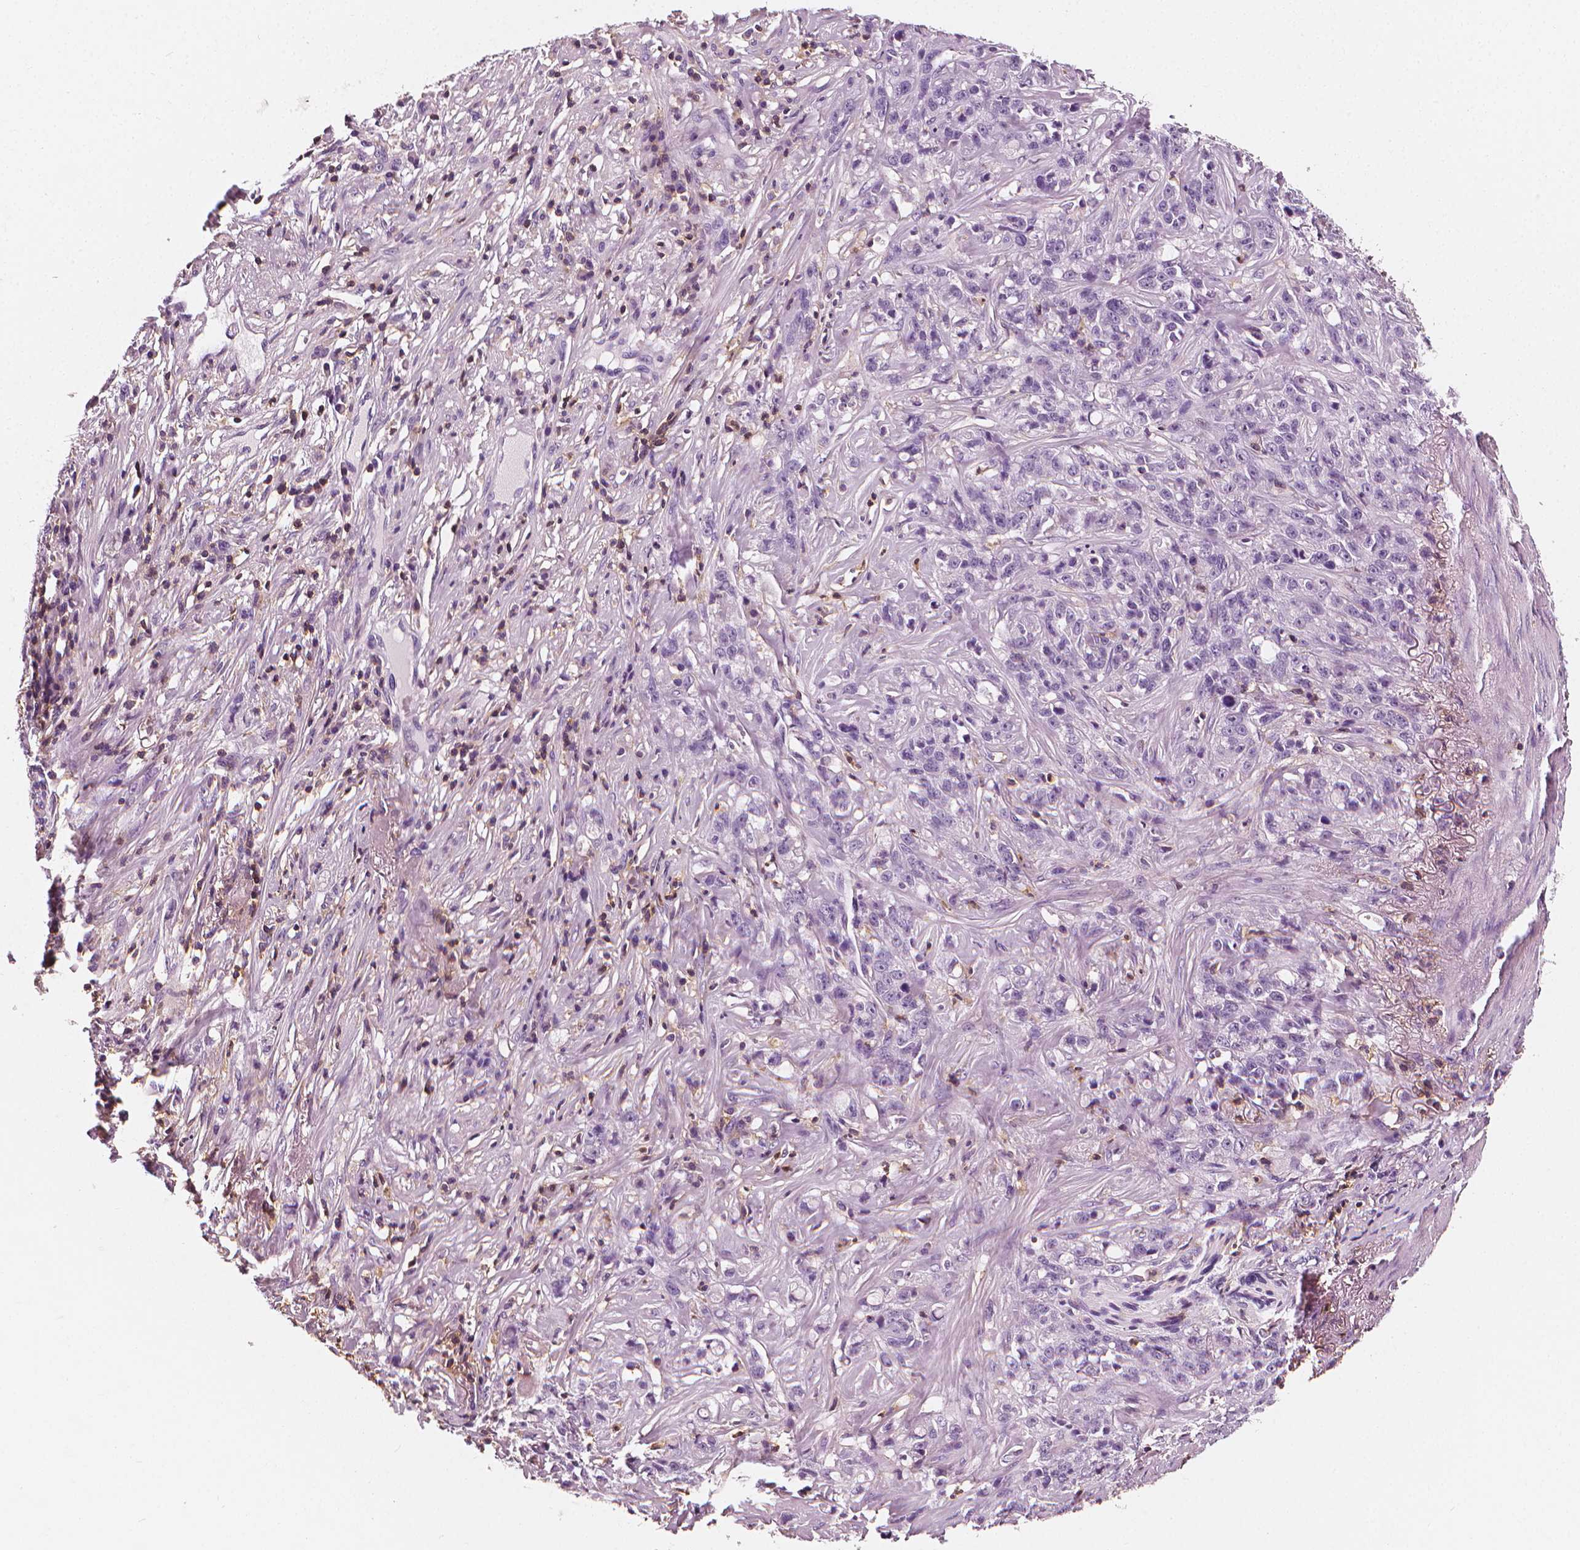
{"staining": {"intensity": "negative", "quantity": "none", "location": "none"}, "tissue": "stomach cancer", "cell_type": "Tumor cells", "image_type": "cancer", "snomed": [{"axis": "morphology", "description": "Adenocarcinoma, NOS"}, {"axis": "topography", "description": "Stomach, lower"}], "caption": "The photomicrograph shows no staining of tumor cells in stomach adenocarcinoma. (DAB (3,3'-diaminobenzidine) immunohistochemistry visualized using brightfield microscopy, high magnification).", "gene": "PTPRC", "patient": {"sex": "male", "age": 88}}